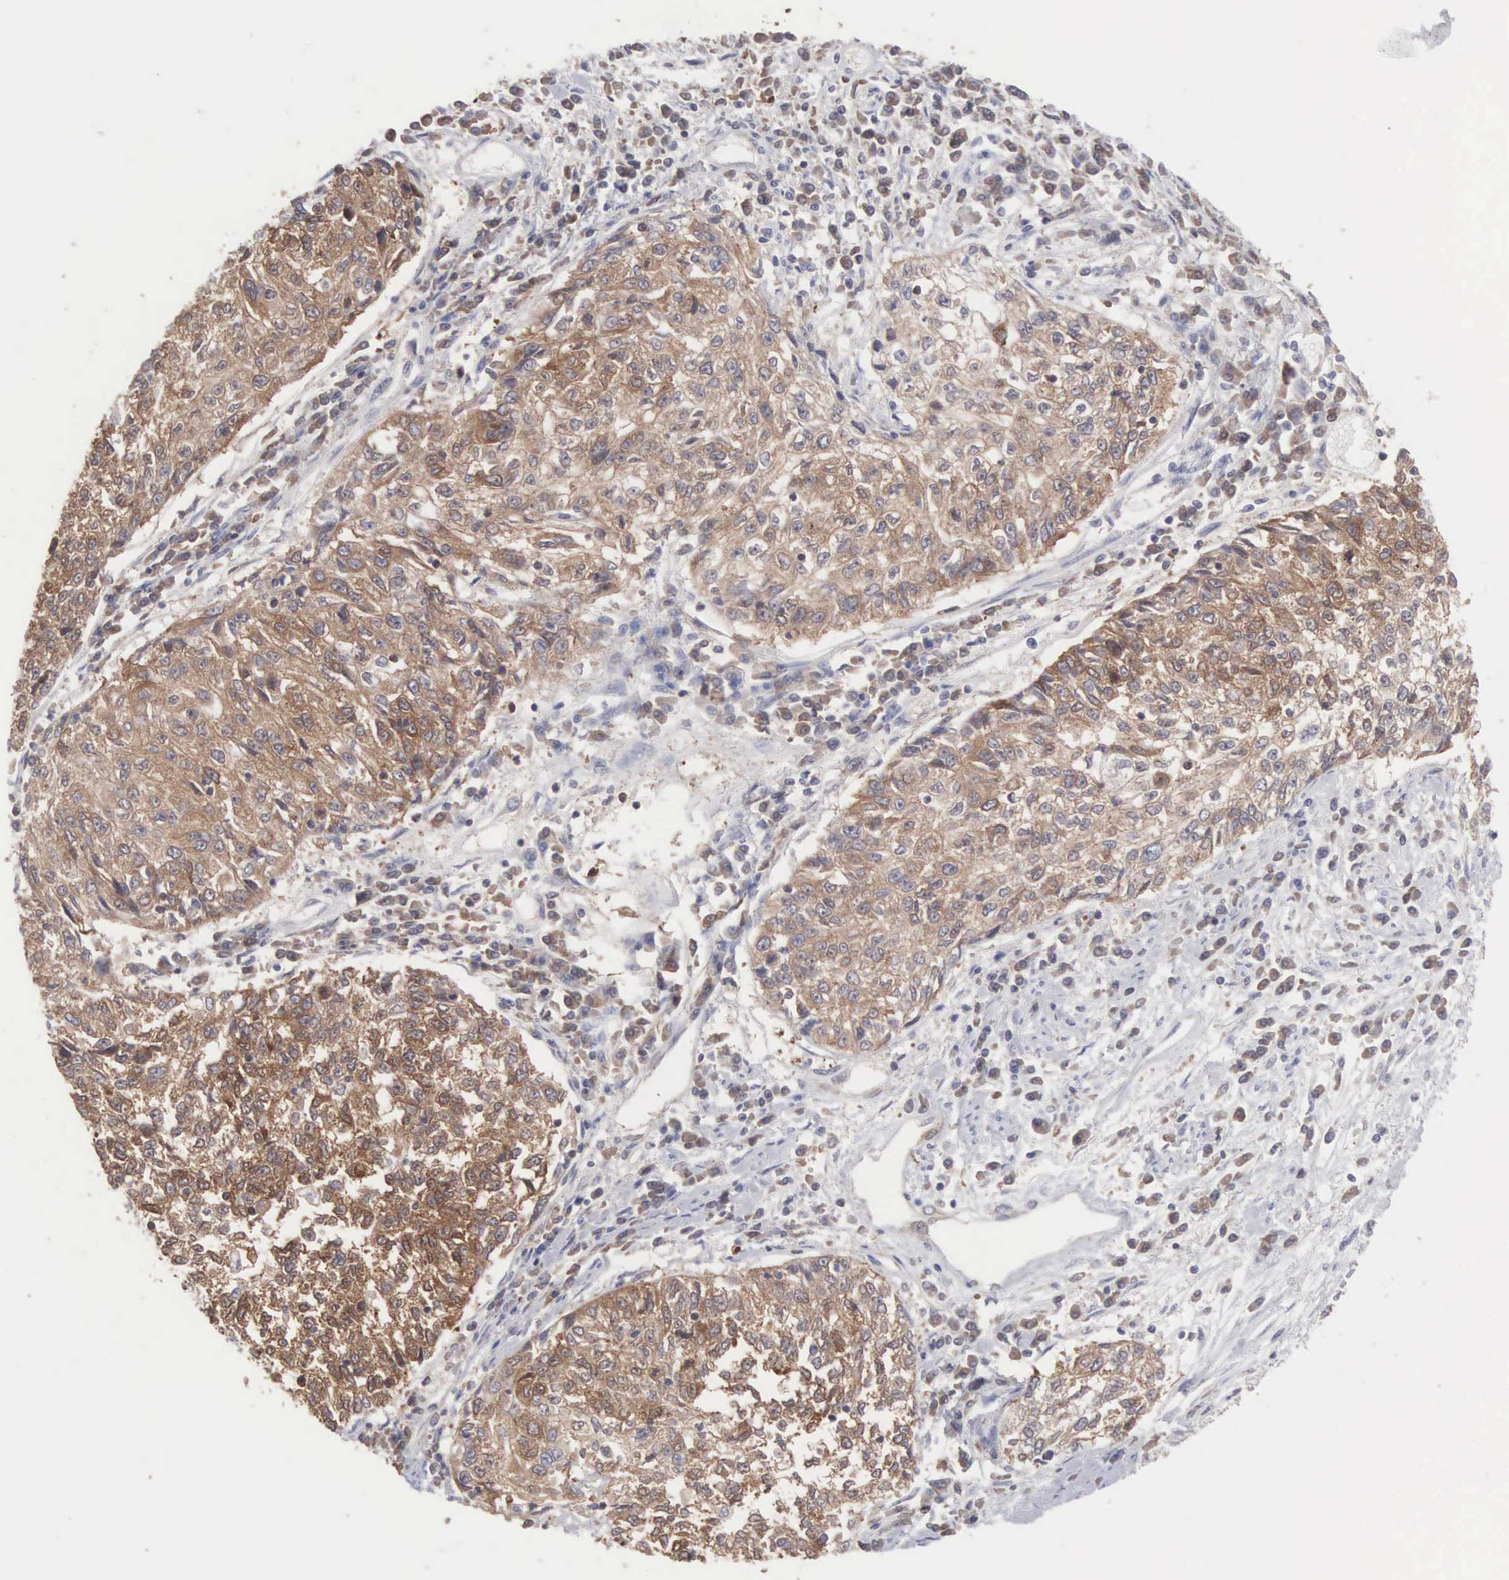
{"staining": {"intensity": "moderate", "quantity": ">75%", "location": "cytoplasmic/membranous"}, "tissue": "cervical cancer", "cell_type": "Tumor cells", "image_type": "cancer", "snomed": [{"axis": "morphology", "description": "Squamous cell carcinoma, NOS"}, {"axis": "topography", "description": "Cervix"}], "caption": "DAB immunohistochemical staining of human cervical cancer shows moderate cytoplasmic/membranous protein expression in approximately >75% of tumor cells.", "gene": "MTHFD1", "patient": {"sex": "female", "age": 57}}